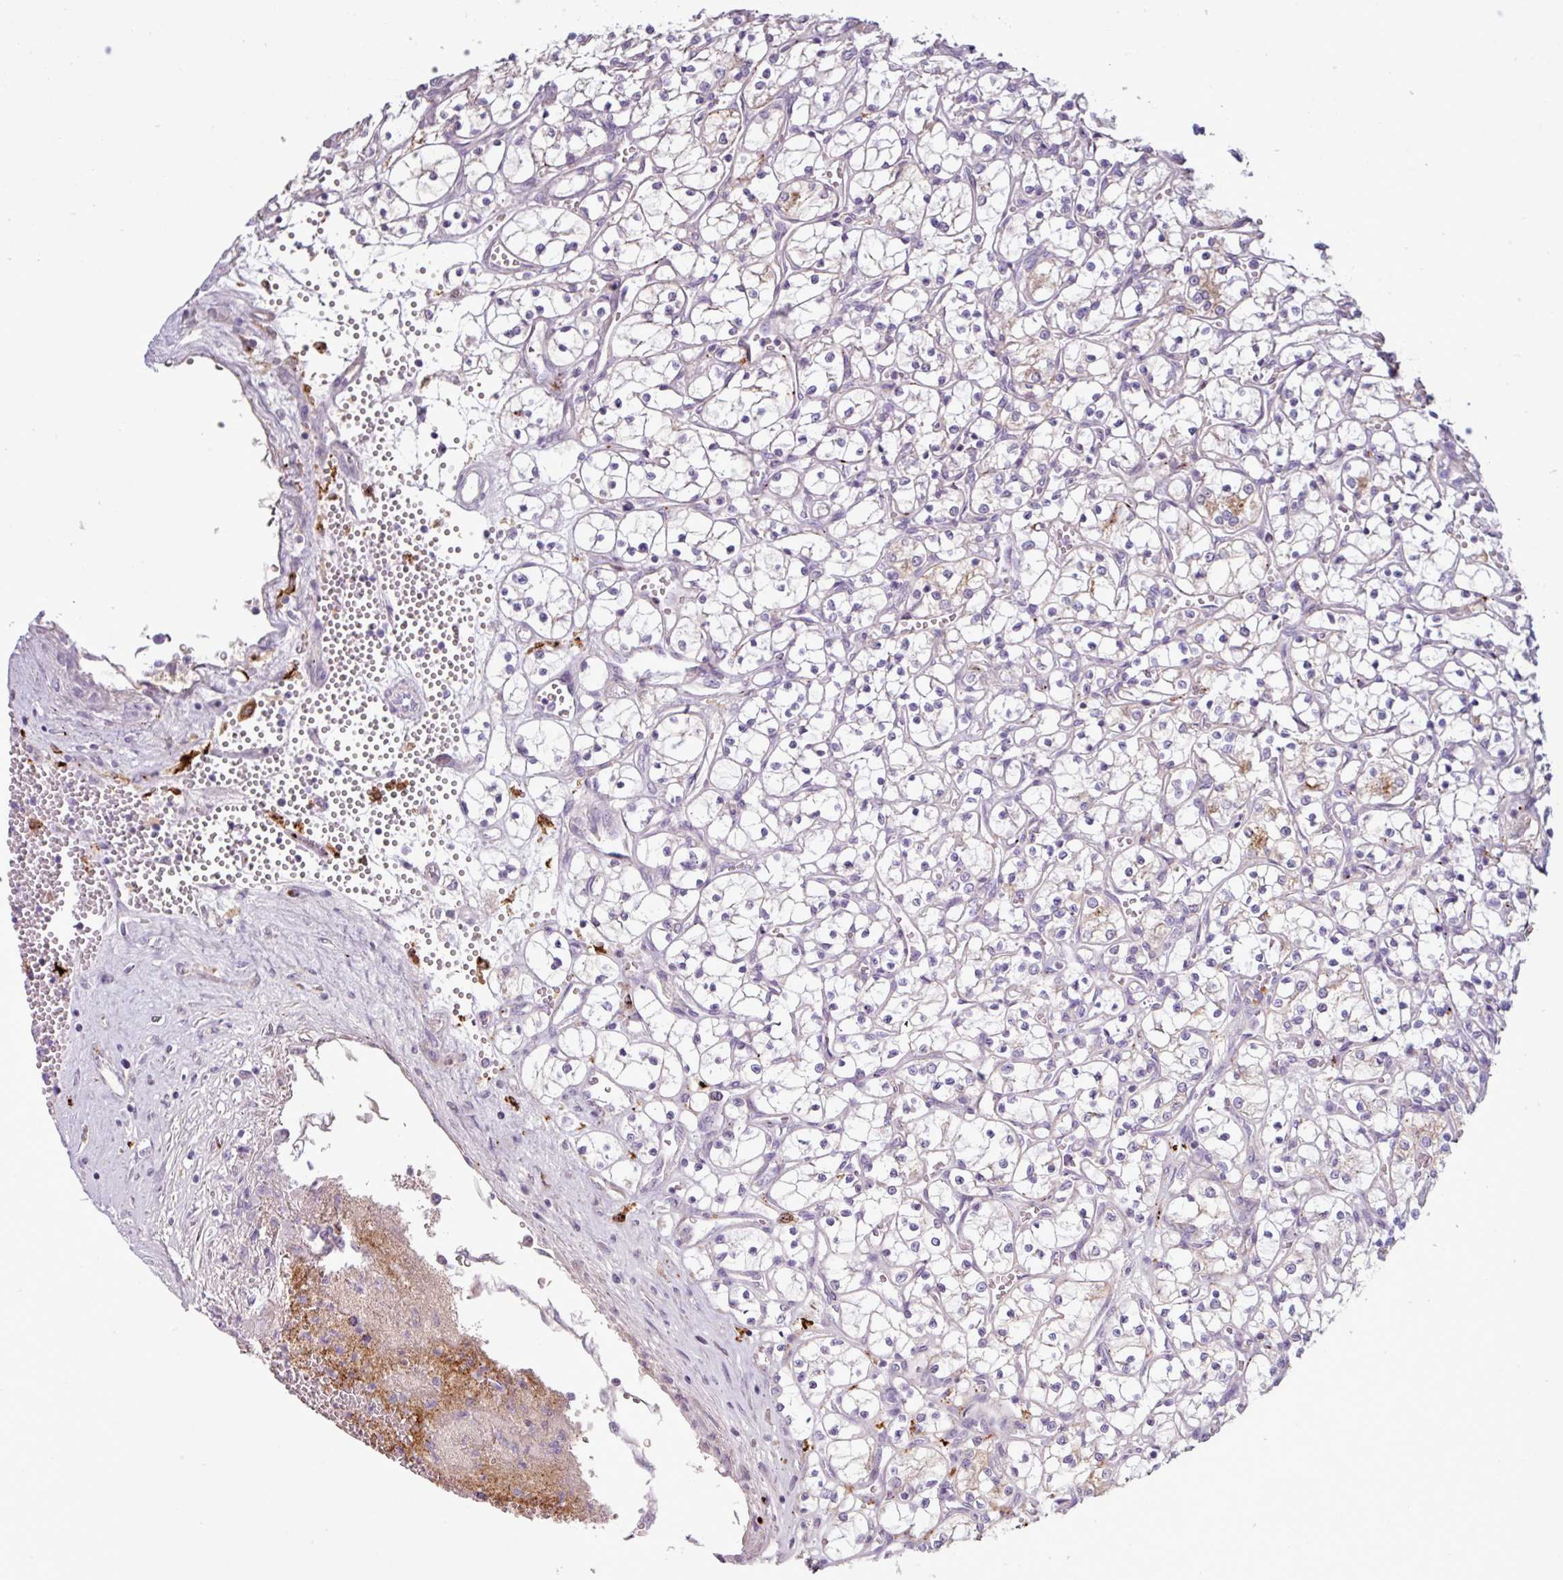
{"staining": {"intensity": "negative", "quantity": "none", "location": "none"}, "tissue": "renal cancer", "cell_type": "Tumor cells", "image_type": "cancer", "snomed": [{"axis": "morphology", "description": "Adenocarcinoma, NOS"}, {"axis": "topography", "description": "Kidney"}], "caption": "Tumor cells are negative for brown protein staining in adenocarcinoma (renal). (Stains: DAB IHC with hematoxylin counter stain, Microscopy: brightfield microscopy at high magnification).", "gene": "C4B", "patient": {"sex": "female", "age": 69}}